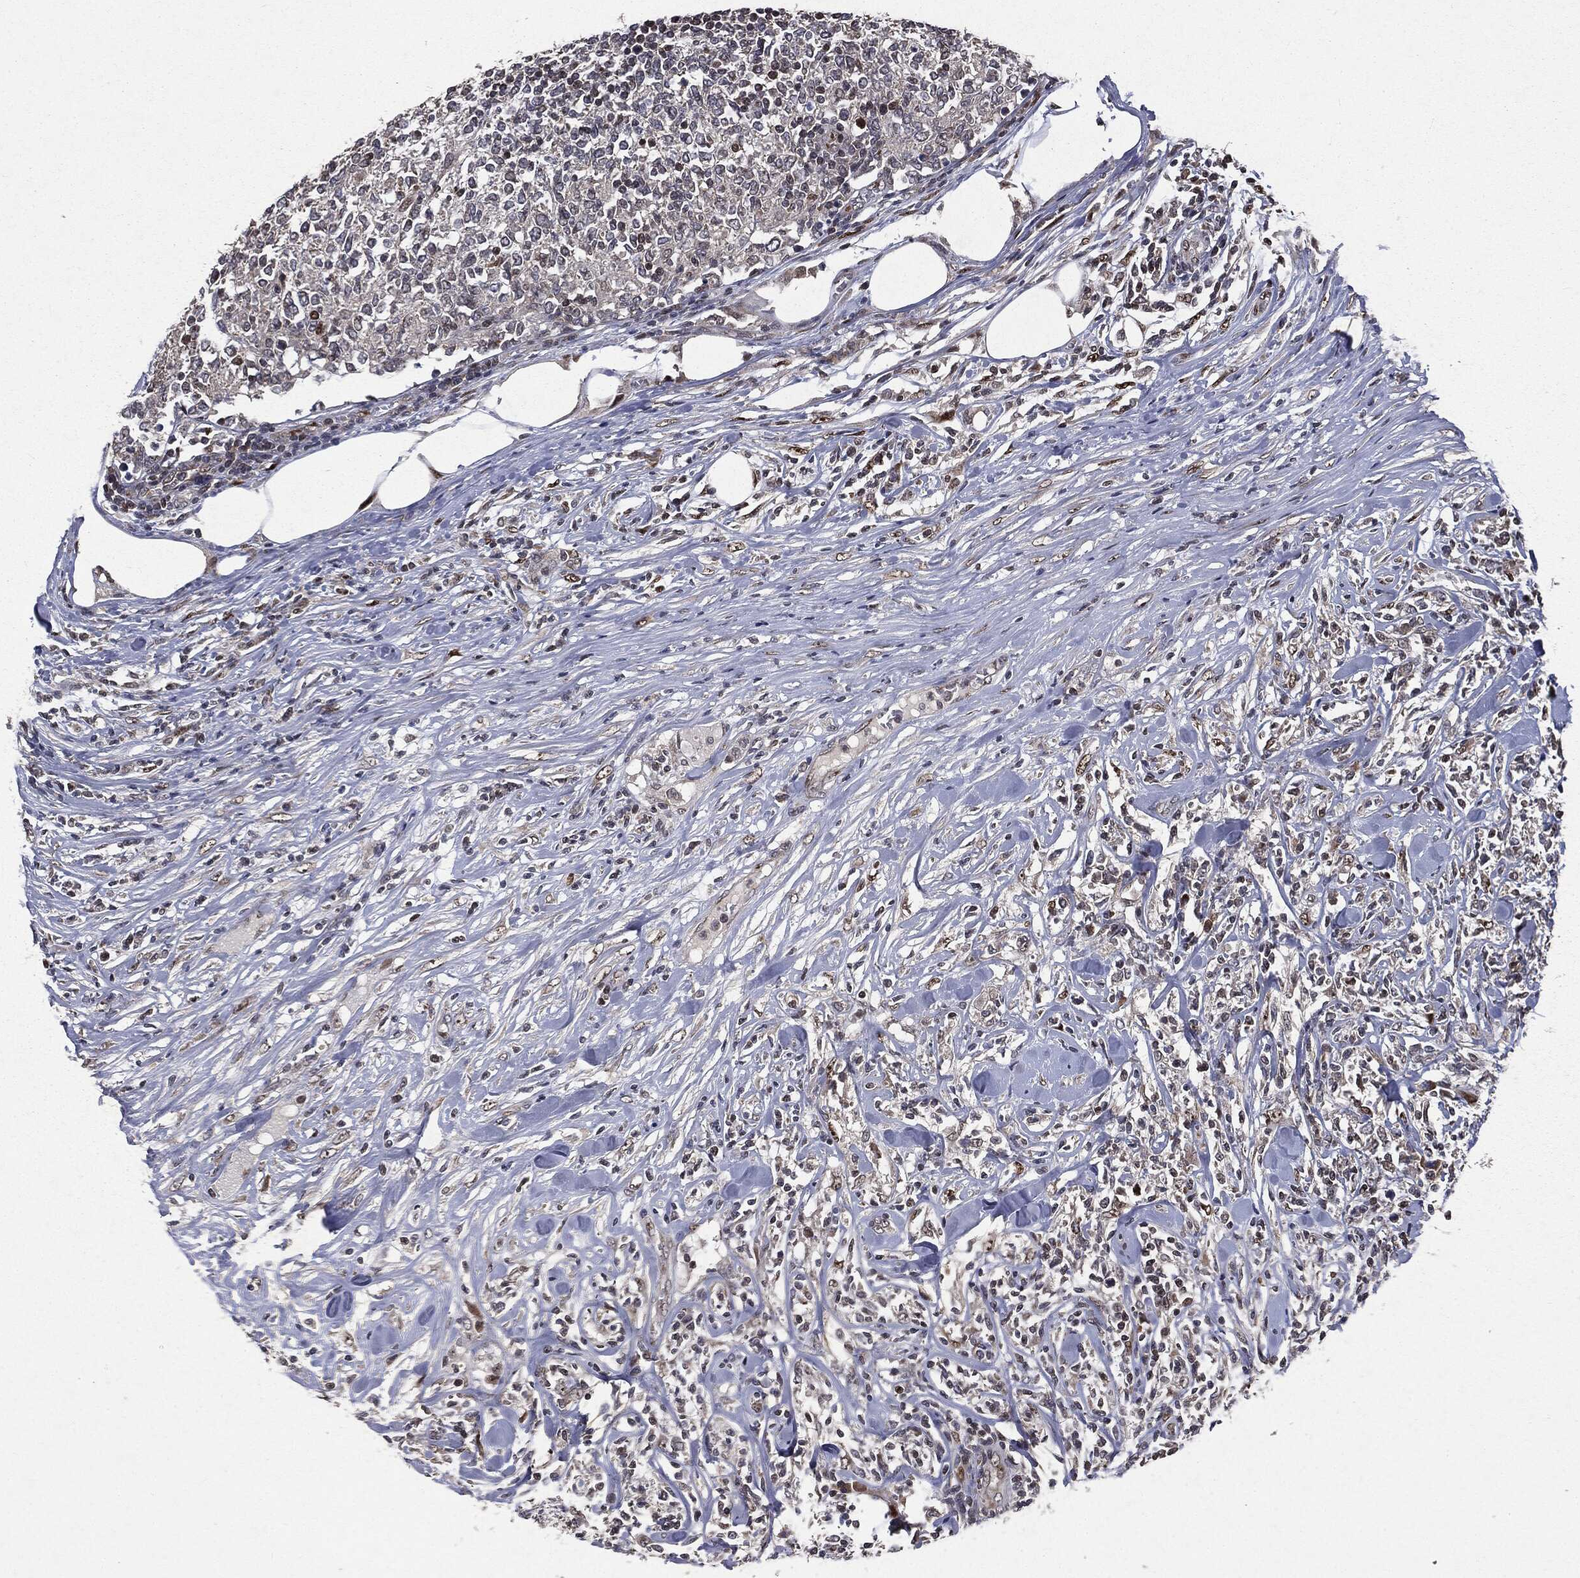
{"staining": {"intensity": "negative", "quantity": "none", "location": "none"}, "tissue": "lymphoma", "cell_type": "Tumor cells", "image_type": "cancer", "snomed": [{"axis": "morphology", "description": "Malignant lymphoma, non-Hodgkin's type, High grade"}, {"axis": "topography", "description": "Lymph node"}], "caption": "Tumor cells show no significant expression in malignant lymphoma, non-Hodgkin's type (high-grade). The staining was performed using DAB (3,3'-diaminobenzidine) to visualize the protein expression in brown, while the nuclei were stained in blue with hematoxylin (Magnification: 20x).", "gene": "PLPPR2", "patient": {"sex": "female", "age": 84}}